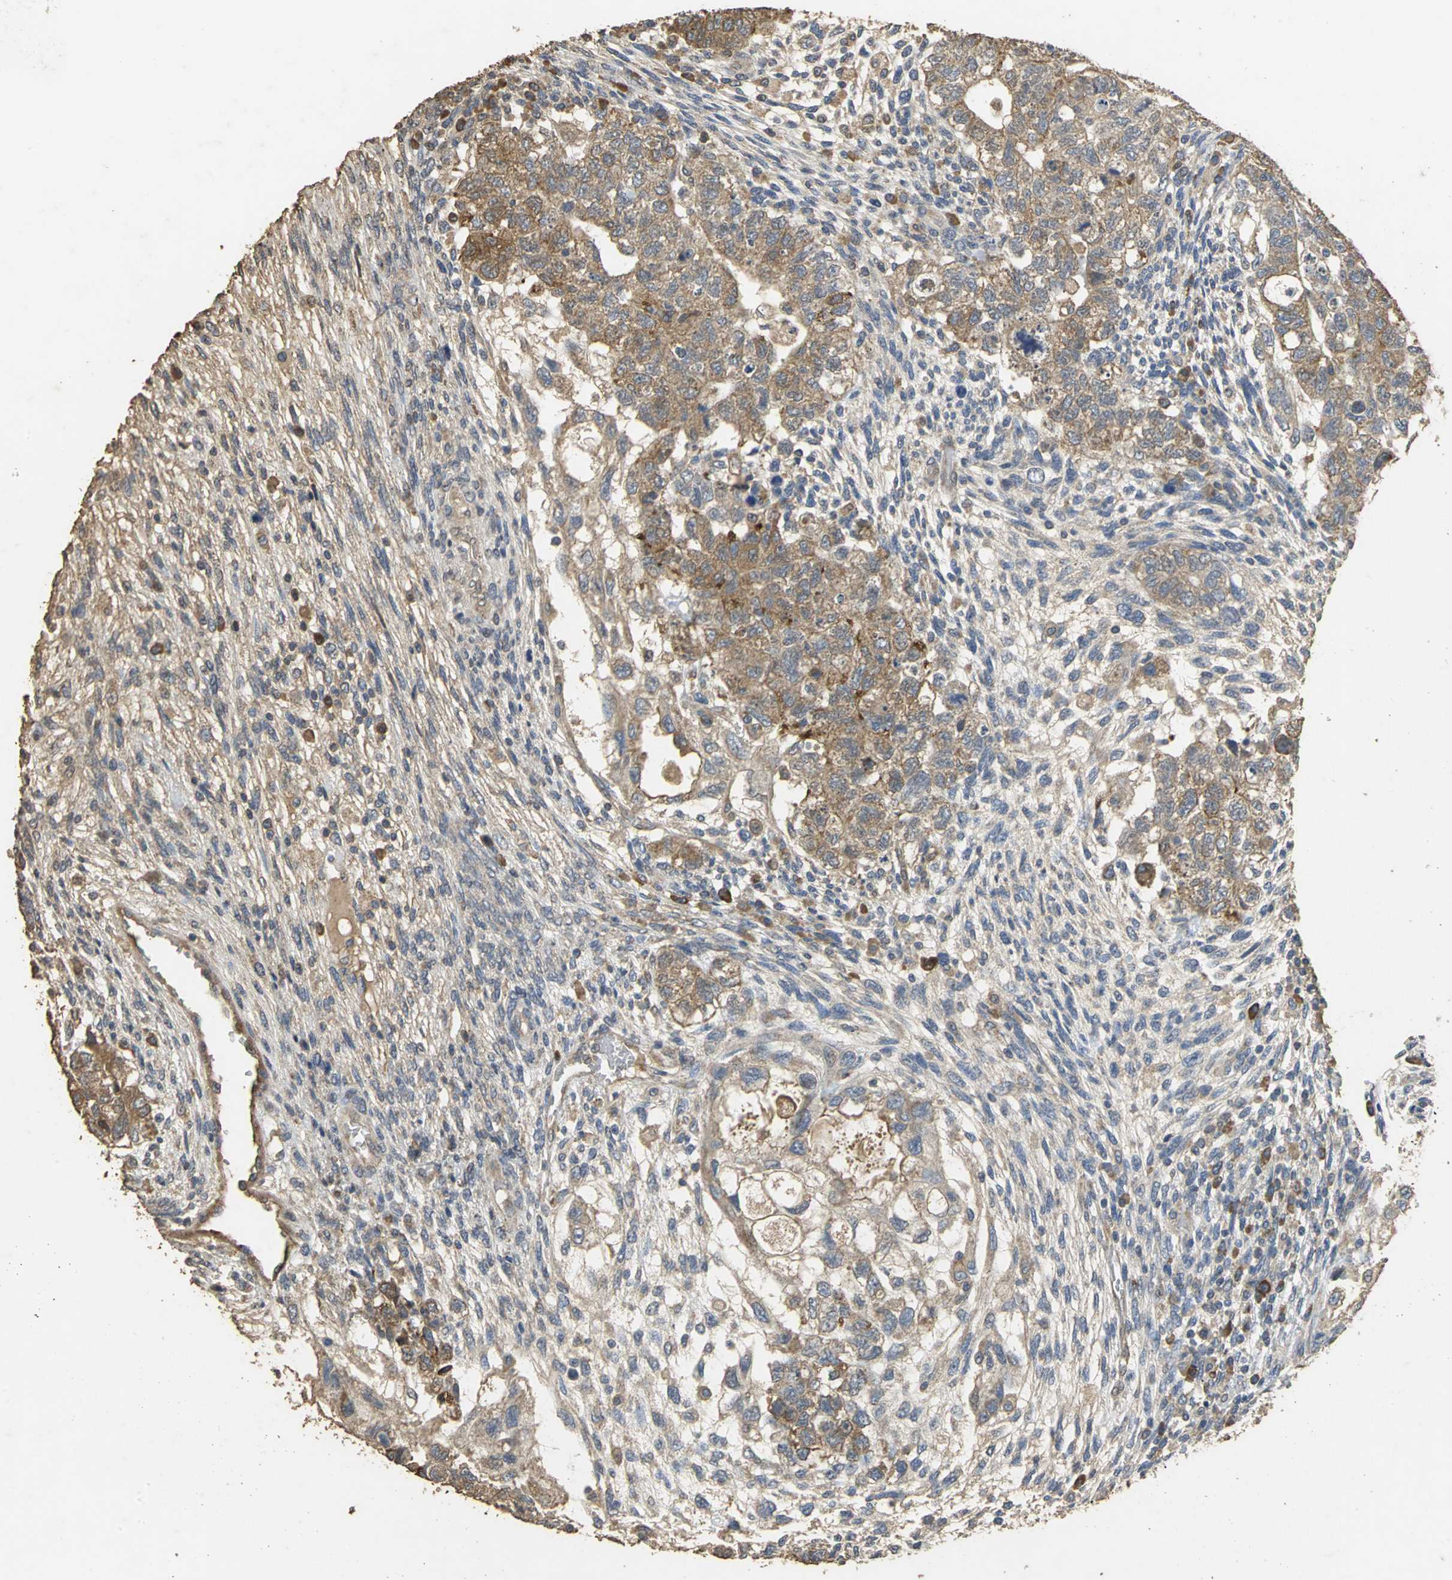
{"staining": {"intensity": "moderate", "quantity": ">75%", "location": "cytoplasmic/membranous"}, "tissue": "testis cancer", "cell_type": "Tumor cells", "image_type": "cancer", "snomed": [{"axis": "morphology", "description": "Normal tissue, NOS"}, {"axis": "morphology", "description": "Carcinoma, Embryonal, NOS"}, {"axis": "topography", "description": "Testis"}], "caption": "Immunohistochemistry (IHC) image of human testis cancer (embryonal carcinoma) stained for a protein (brown), which demonstrates medium levels of moderate cytoplasmic/membranous staining in approximately >75% of tumor cells.", "gene": "ACSL4", "patient": {"sex": "male", "age": 36}}